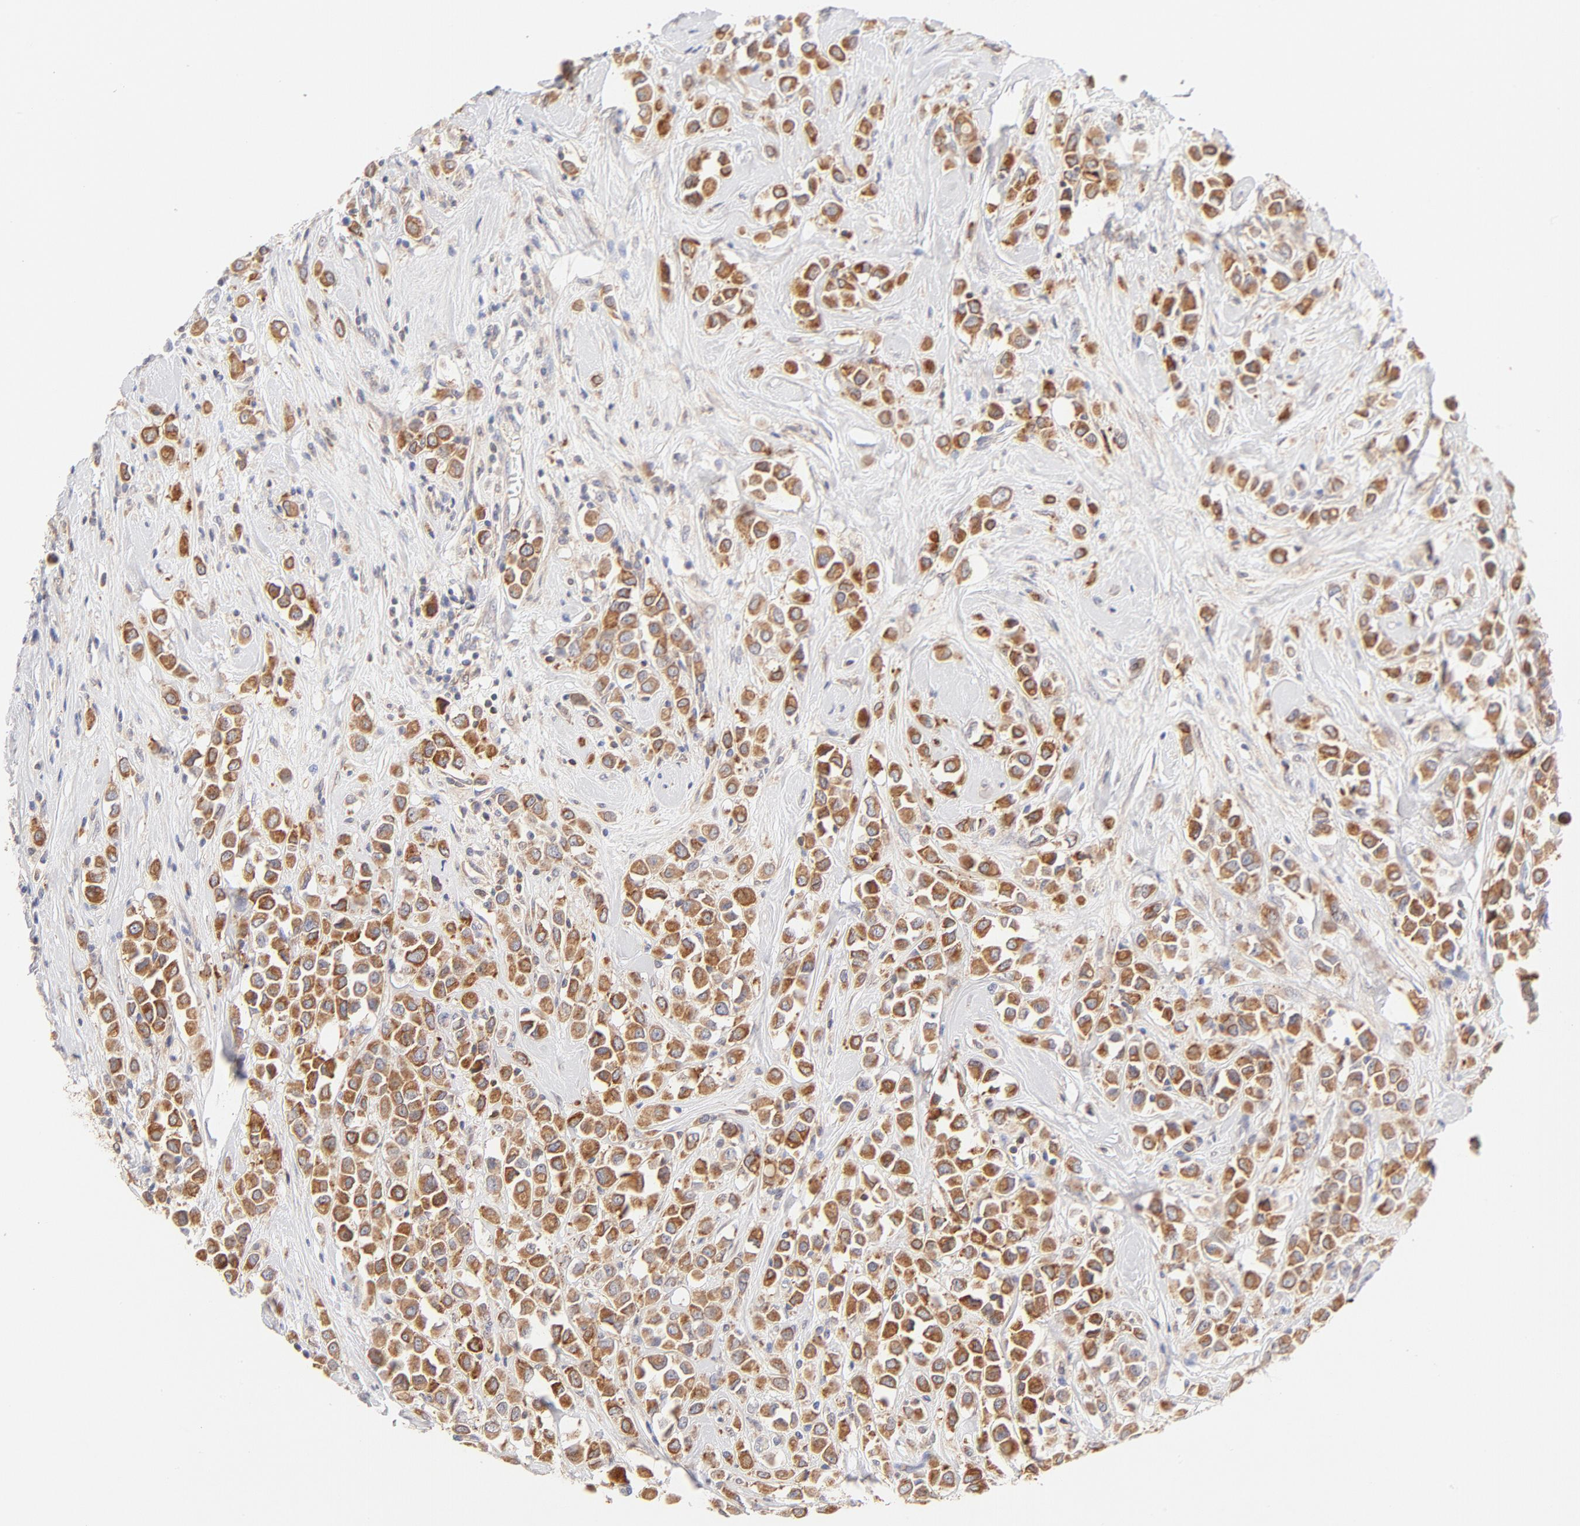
{"staining": {"intensity": "moderate", "quantity": ">75%", "location": "cytoplasmic/membranous"}, "tissue": "breast cancer", "cell_type": "Tumor cells", "image_type": "cancer", "snomed": [{"axis": "morphology", "description": "Duct carcinoma"}, {"axis": "topography", "description": "Breast"}], "caption": "Protein staining shows moderate cytoplasmic/membranous staining in about >75% of tumor cells in breast cancer. The protein of interest is shown in brown color, while the nuclei are stained blue.", "gene": "RPS6KA1", "patient": {"sex": "female", "age": 61}}